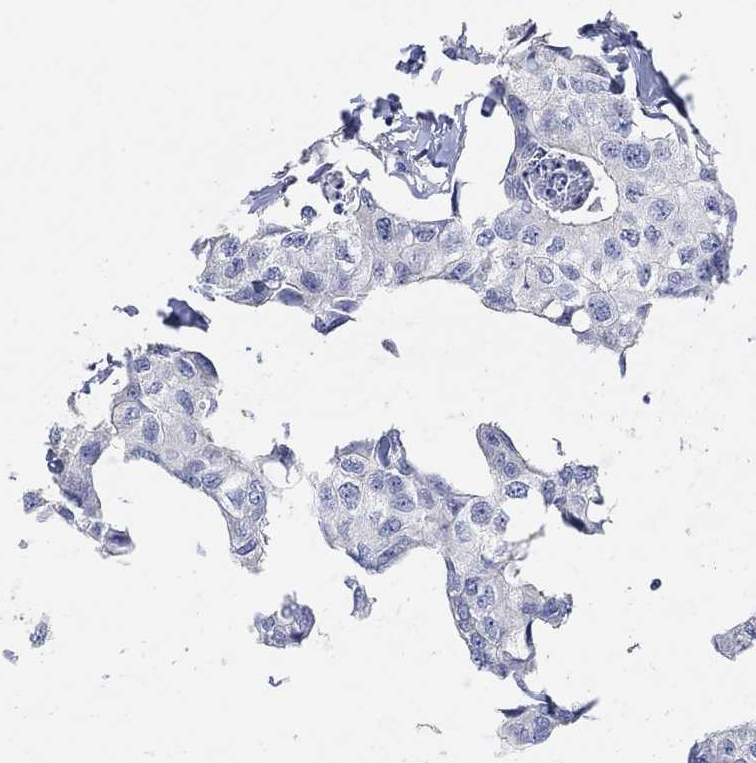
{"staining": {"intensity": "negative", "quantity": "none", "location": "none"}, "tissue": "breast cancer", "cell_type": "Tumor cells", "image_type": "cancer", "snomed": [{"axis": "morphology", "description": "Duct carcinoma"}, {"axis": "topography", "description": "Breast"}], "caption": "Micrograph shows no protein expression in tumor cells of breast cancer tissue. (DAB (3,3'-diaminobenzidine) immunohistochemistry visualized using brightfield microscopy, high magnification).", "gene": "NLRP14", "patient": {"sex": "female", "age": 80}}